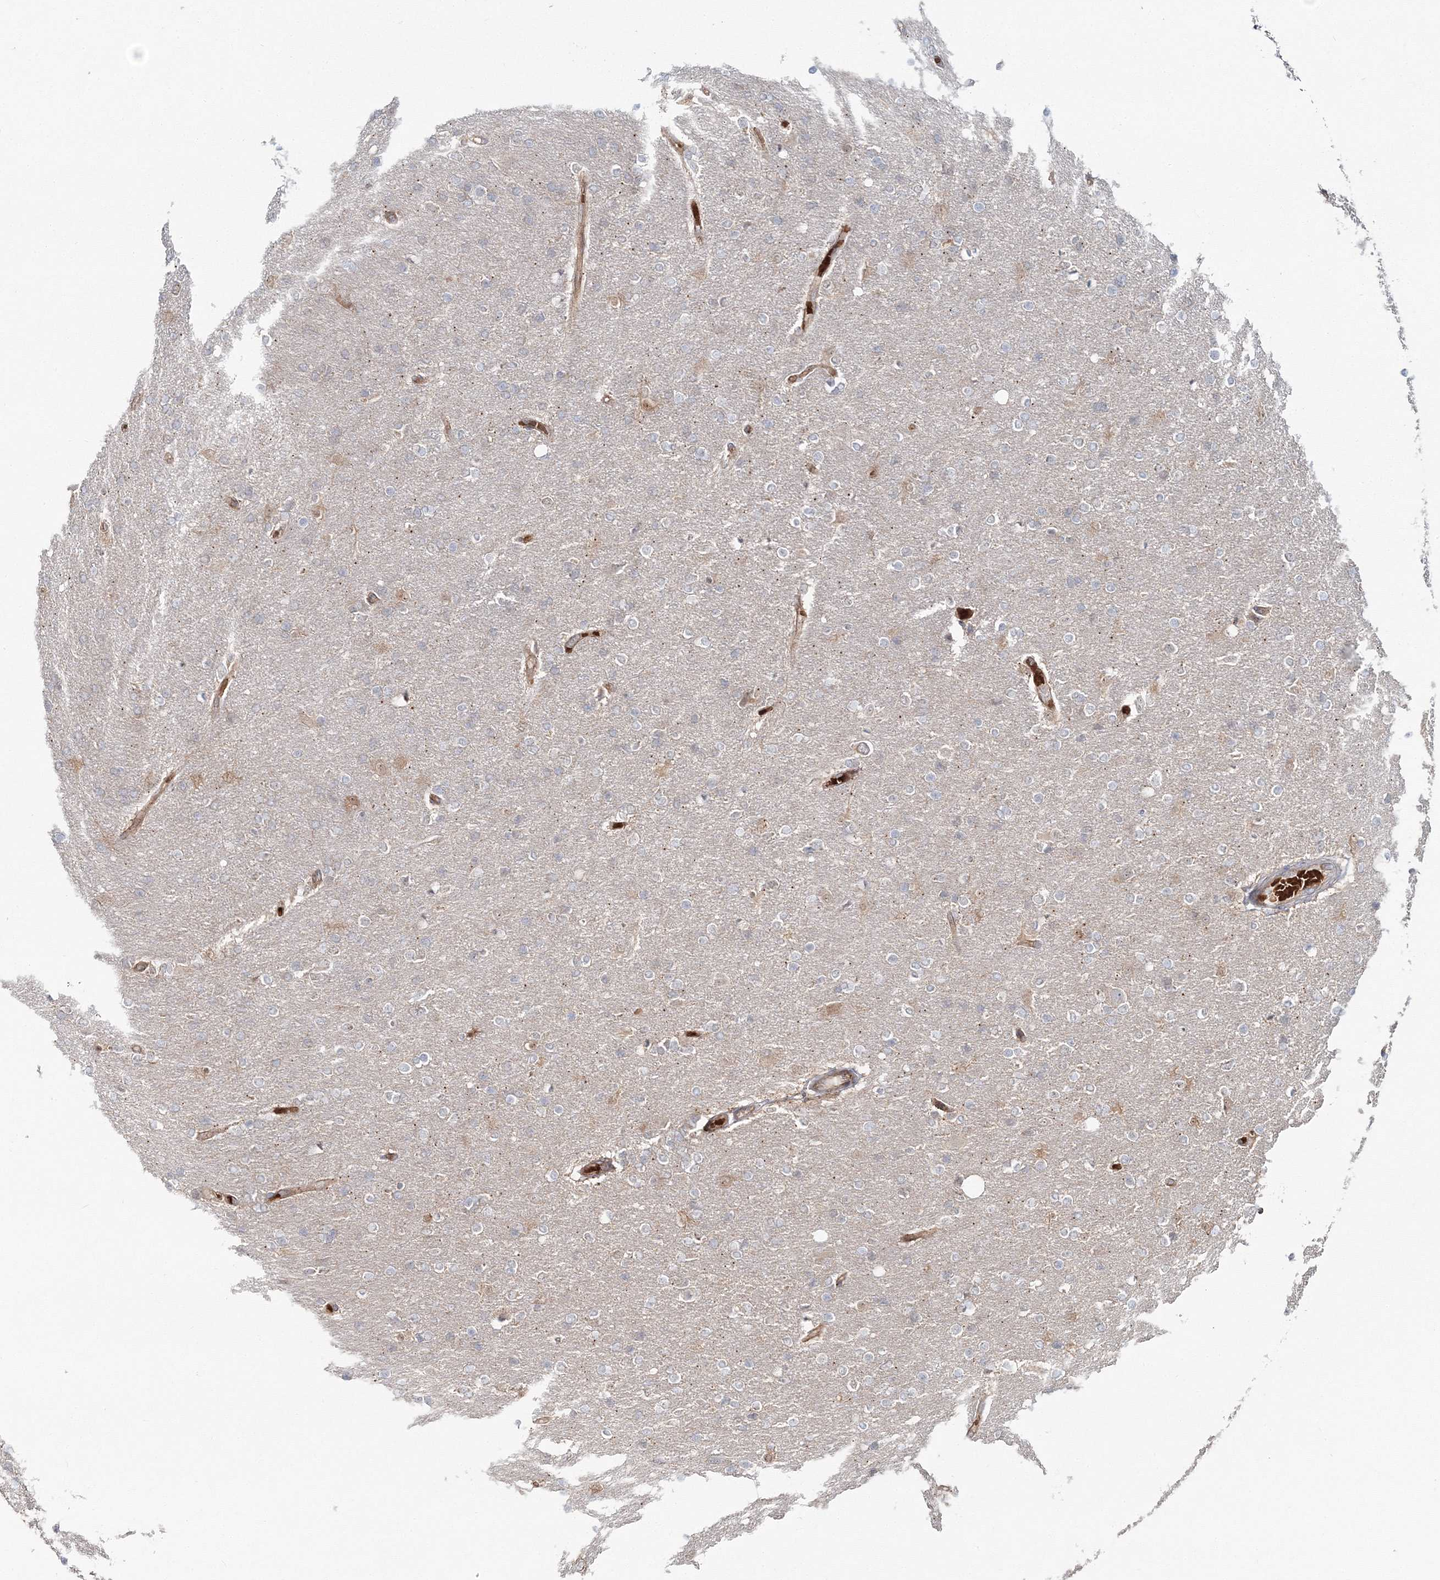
{"staining": {"intensity": "negative", "quantity": "none", "location": "none"}, "tissue": "glioma", "cell_type": "Tumor cells", "image_type": "cancer", "snomed": [{"axis": "morphology", "description": "Glioma, malignant, High grade"}, {"axis": "topography", "description": "Cerebral cortex"}], "caption": "An immunohistochemistry micrograph of malignant glioma (high-grade) is shown. There is no staining in tumor cells of malignant glioma (high-grade). (Stains: DAB immunohistochemistry (IHC) with hematoxylin counter stain, Microscopy: brightfield microscopy at high magnification).", "gene": "PCBD2", "patient": {"sex": "female", "age": 36}}